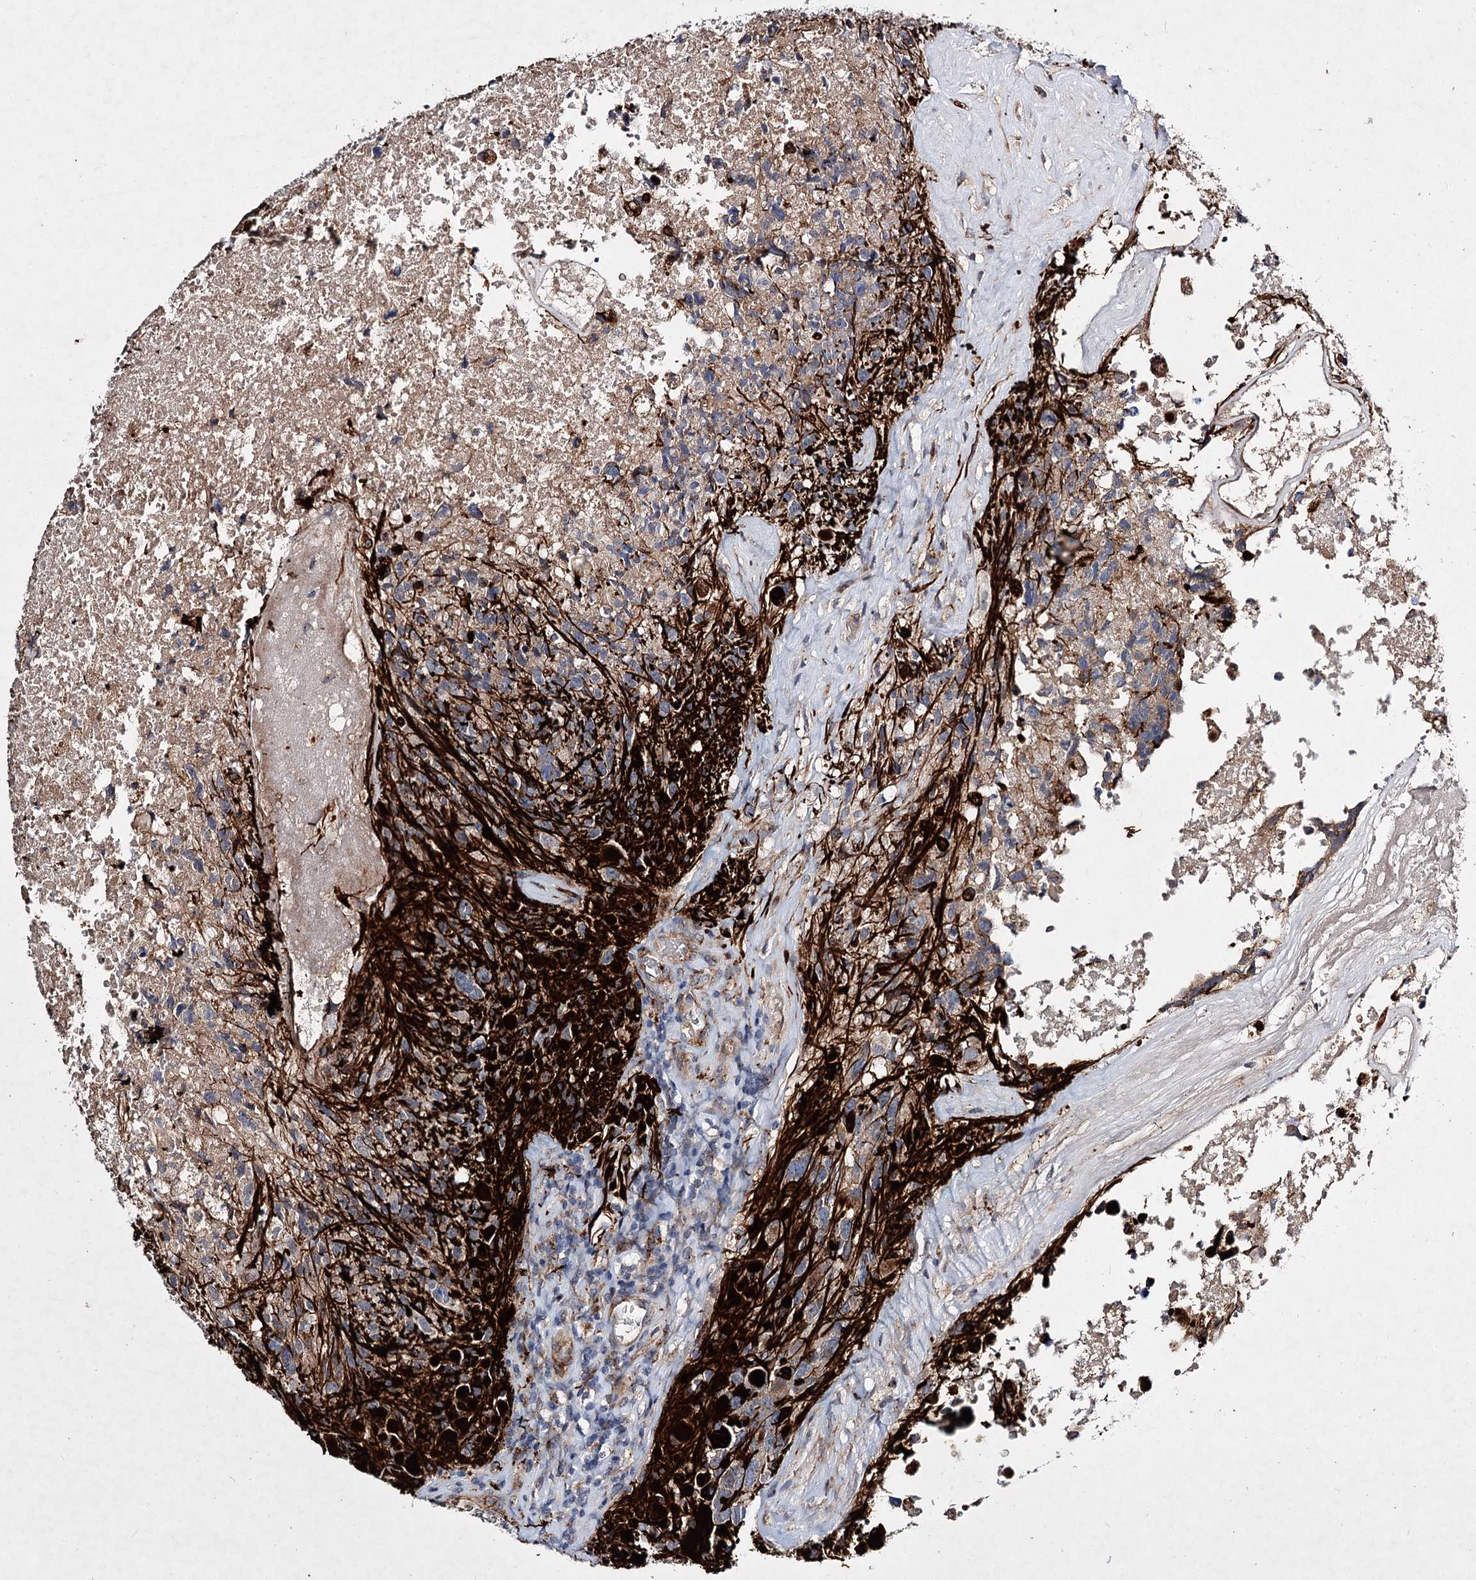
{"staining": {"intensity": "weak", "quantity": "<25%", "location": "cytoplasmic/membranous"}, "tissue": "glioma", "cell_type": "Tumor cells", "image_type": "cancer", "snomed": [{"axis": "morphology", "description": "Glioma, malignant, High grade"}, {"axis": "topography", "description": "Brain"}], "caption": "High magnification brightfield microscopy of malignant high-grade glioma stained with DAB (brown) and counterstained with hematoxylin (blue): tumor cells show no significant positivity. The staining is performed using DAB brown chromogen with nuclei counter-stained in using hematoxylin.", "gene": "MINDY3", "patient": {"sex": "male", "age": 76}}